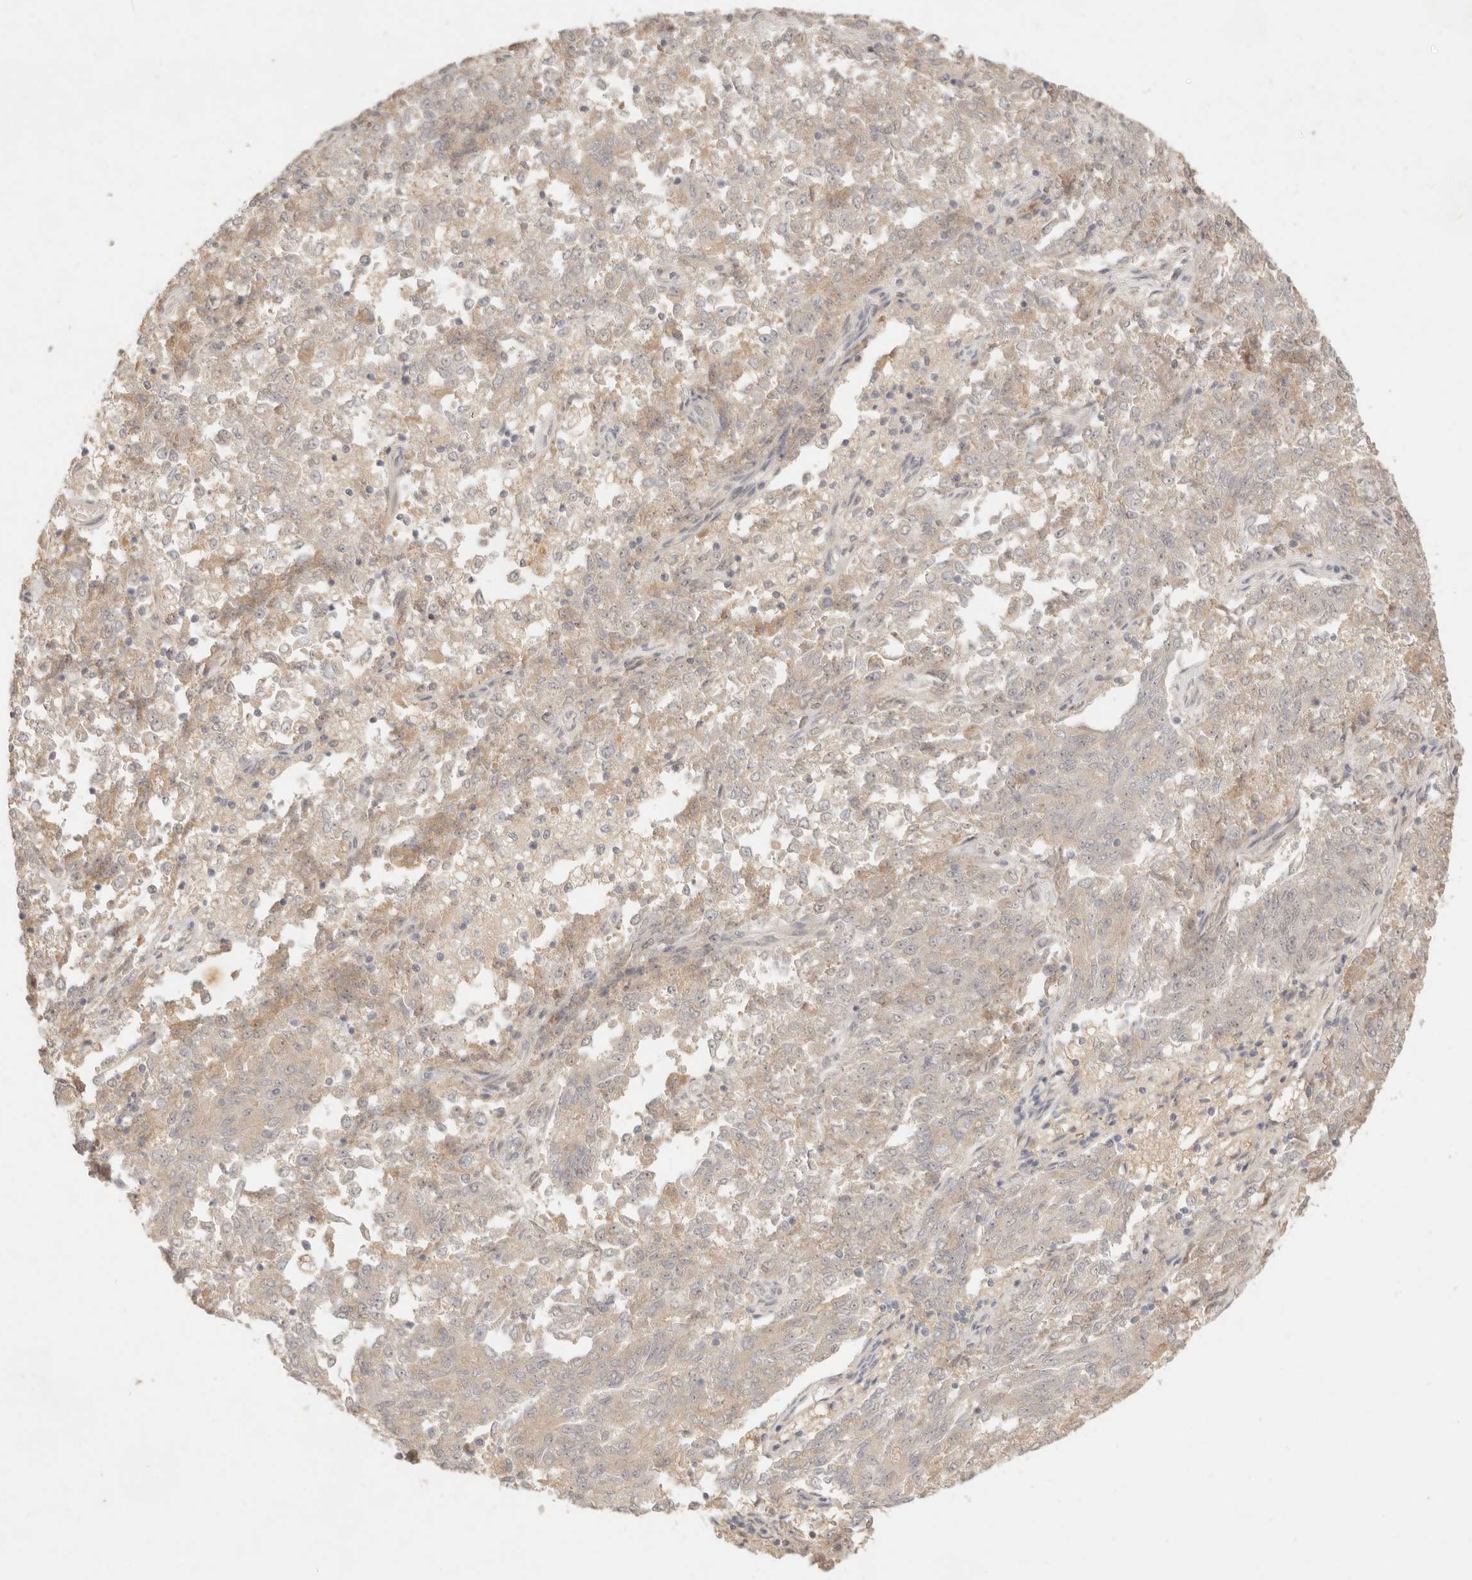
{"staining": {"intensity": "weak", "quantity": "<25%", "location": "cytoplasmic/membranous"}, "tissue": "endometrial cancer", "cell_type": "Tumor cells", "image_type": "cancer", "snomed": [{"axis": "morphology", "description": "Adenocarcinoma, NOS"}, {"axis": "topography", "description": "Endometrium"}], "caption": "This is an IHC micrograph of endometrial cancer (adenocarcinoma). There is no staining in tumor cells.", "gene": "UBXN11", "patient": {"sex": "female", "age": 80}}